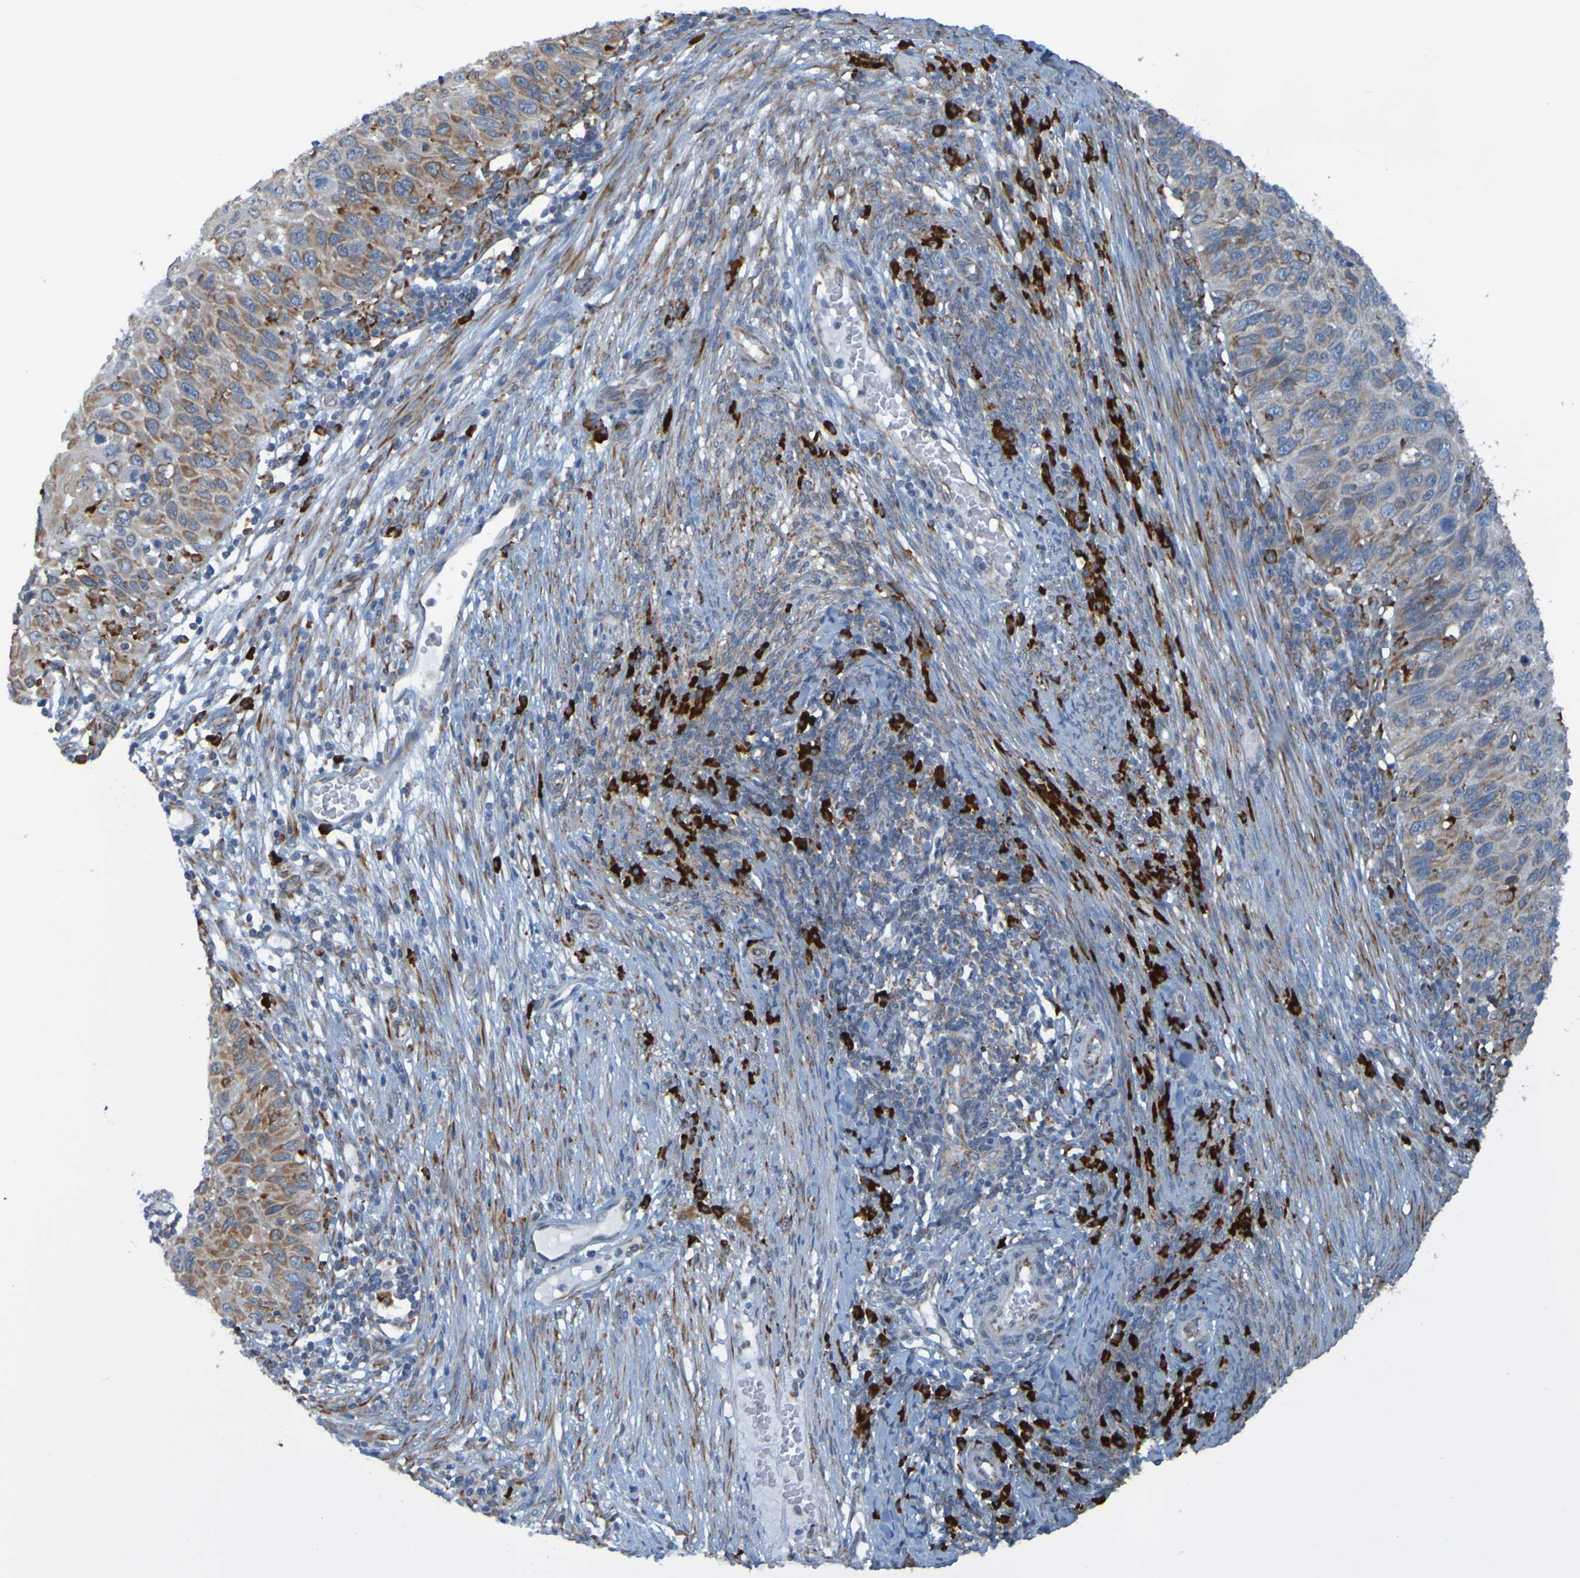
{"staining": {"intensity": "weak", "quantity": "25%-75%", "location": "cytoplasmic/membranous"}, "tissue": "cervical cancer", "cell_type": "Tumor cells", "image_type": "cancer", "snomed": [{"axis": "morphology", "description": "Squamous cell carcinoma, NOS"}, {"axis": "topography", "description": "Cervix"}], "caption": "Immunohistochemistry of human squamous cell carcinoma (cervical) demonstrates low levels of weak cytoplasmic/membranous staining in approximately 25%-75% of tumor cells.", "gene": "SSR1", "patient": {"sex": "female", "age": 70}}